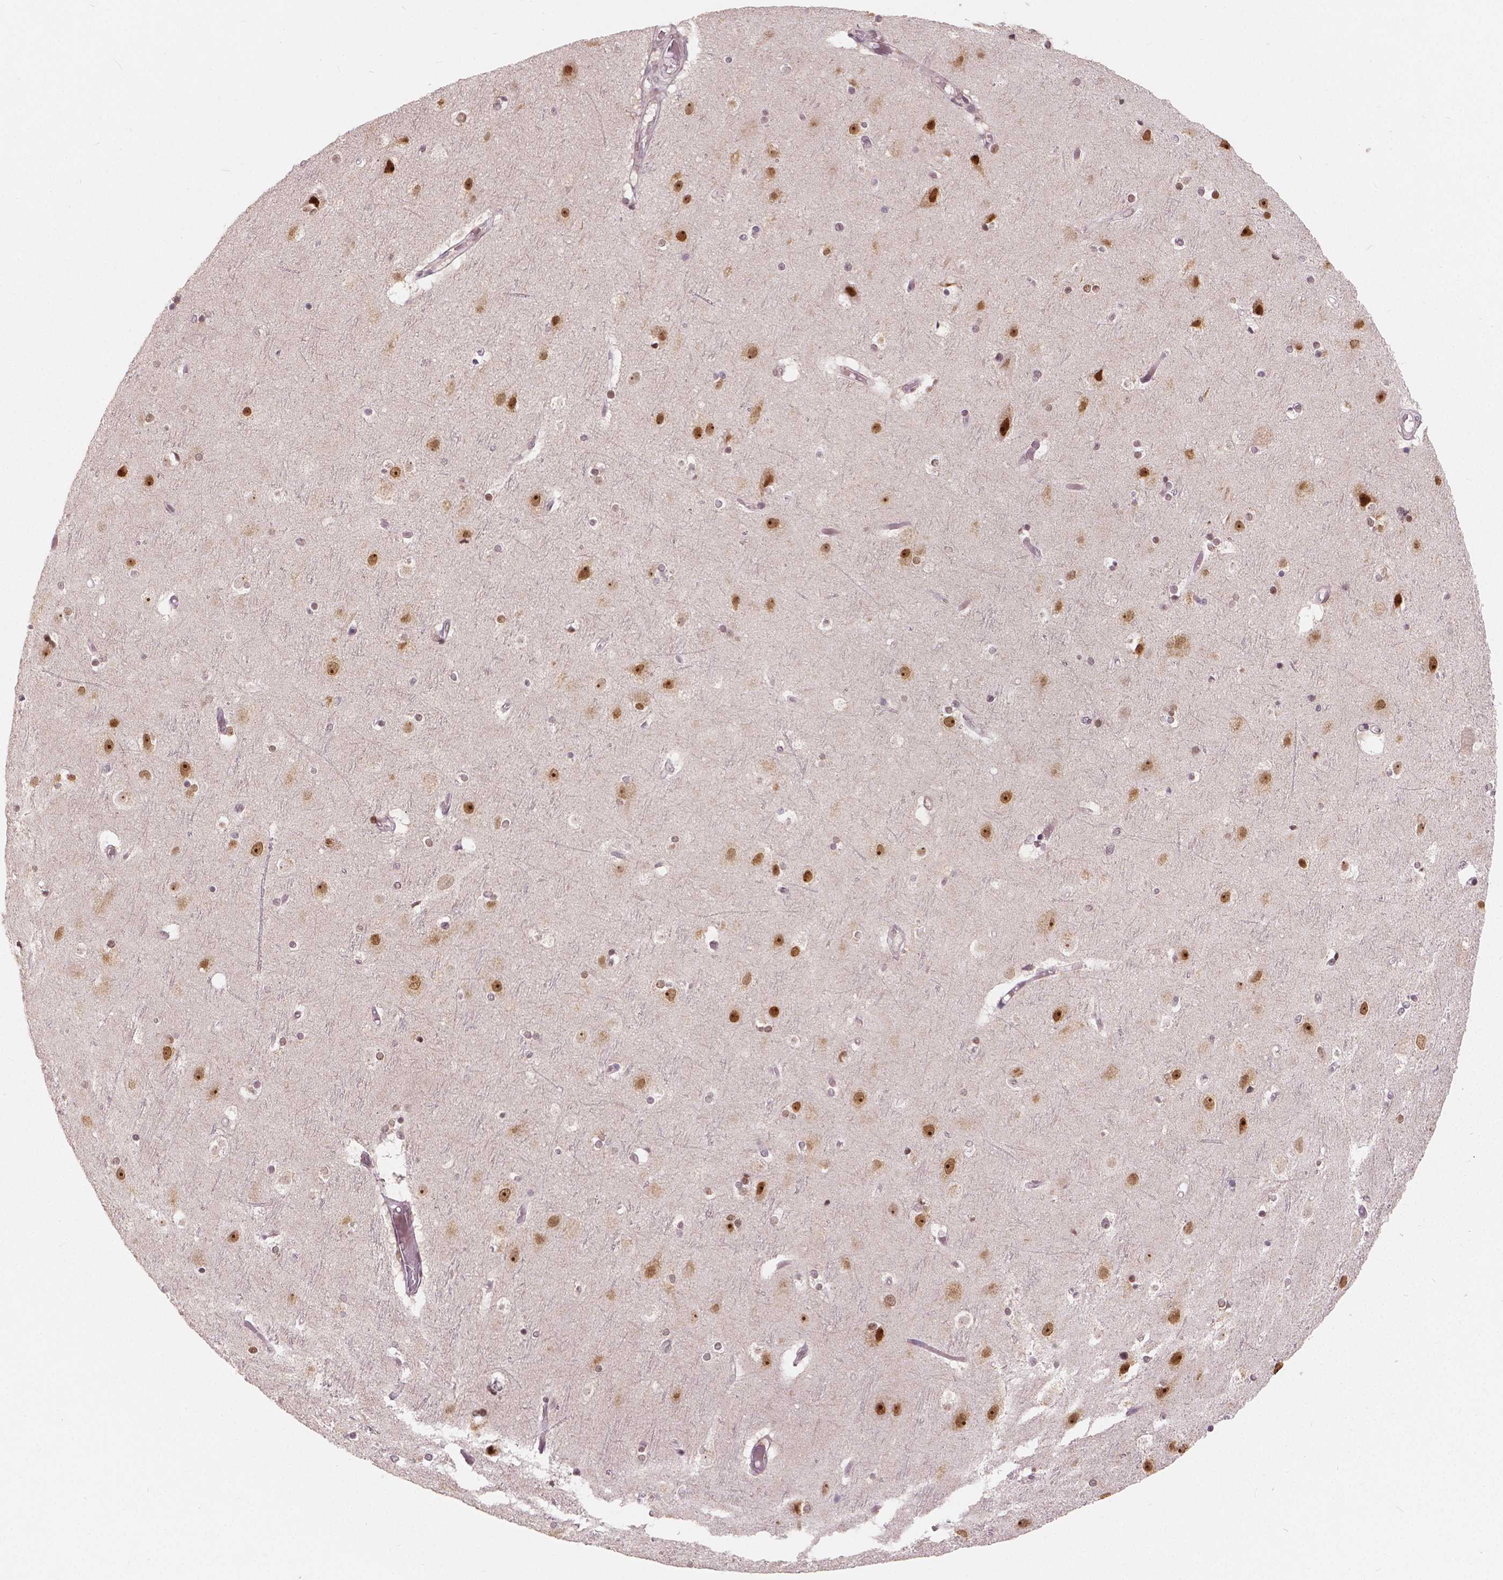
{"staining": {"intensity": "weak", "quantity": "<25%", "location": "nuclear"}, "tissue": "cerebral cortex", "cell_type": "Endothelial cells", "image_type": "normal", "snomed": [{"axis": "morphology", "description": "Normal tissue, NOS"}, {"axis": "topography", "description": "Cerebral cortex"}], "caption": "An image of cerebral cortex stained for a protein reveals no brown staining in endothelial cells. The staining is performed using DAB (3,3'-diaminobenzidine) brown chromogen with nuclei counter-stained in using hematoxylin.", "gene": "NSD2", "patient": {"sex": "female", "age": 52}}